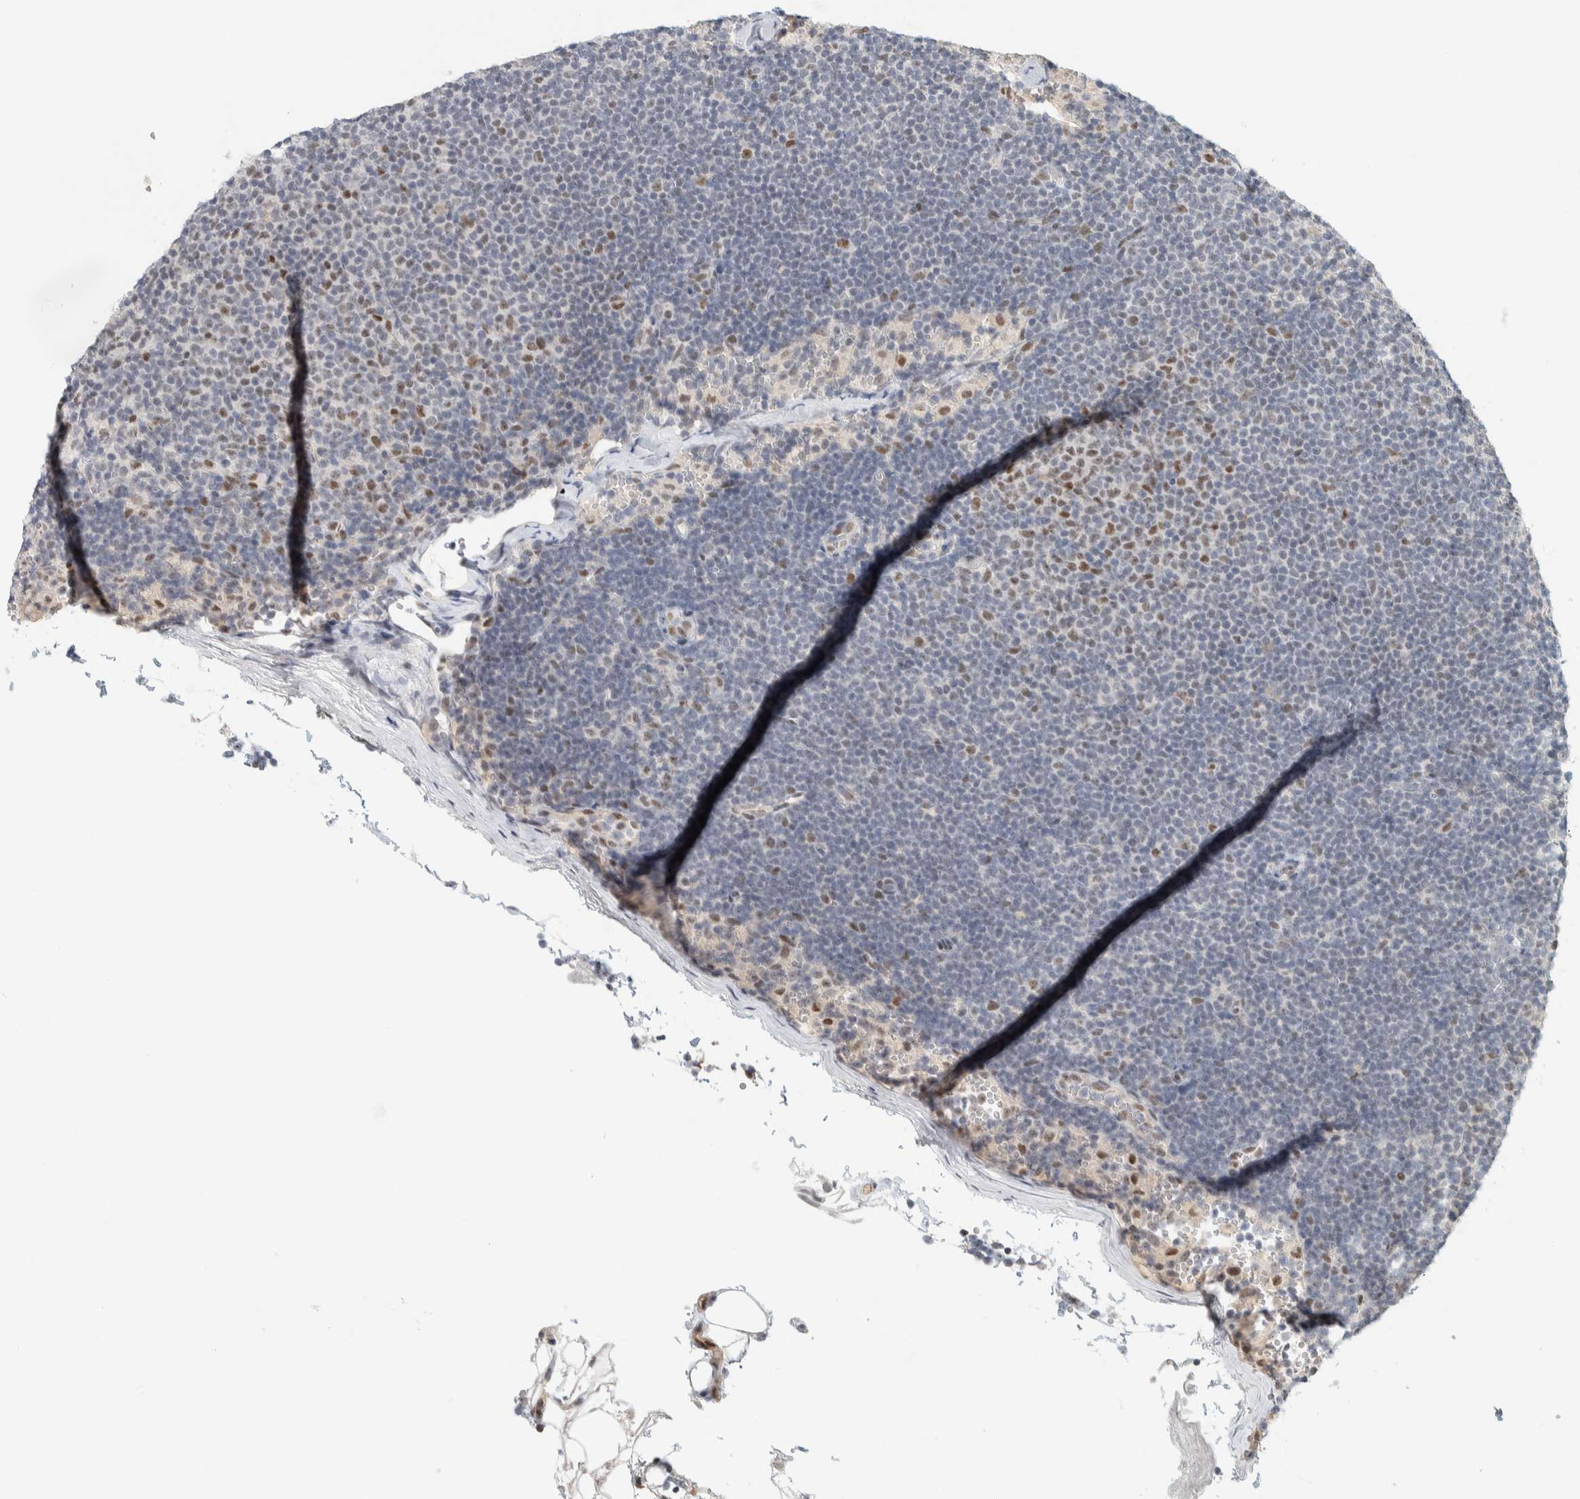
{"staining": {"intensity": "weak", "quantity": "25%-75%", "location": "nuclear"}, "tissue": "lymphoma", "cell_type": "Tumor cells", "image_type": "cancer", "snomed": [{"axis": "morphology", "description": "Malignant lymphoma, non-Hodgkin's type, Low grade"}, {"axis": "topography", "description": "Lymph node"}], "caption": "Immunohistochemical staining of malignant lymphoma, non-Hodgkin's type (low-grade) shows low levels of weak nuclear expression in about 25%-75% of tumor cells.", "gene": "PUS7", "patient": {"sex": "female", "age": 53}}